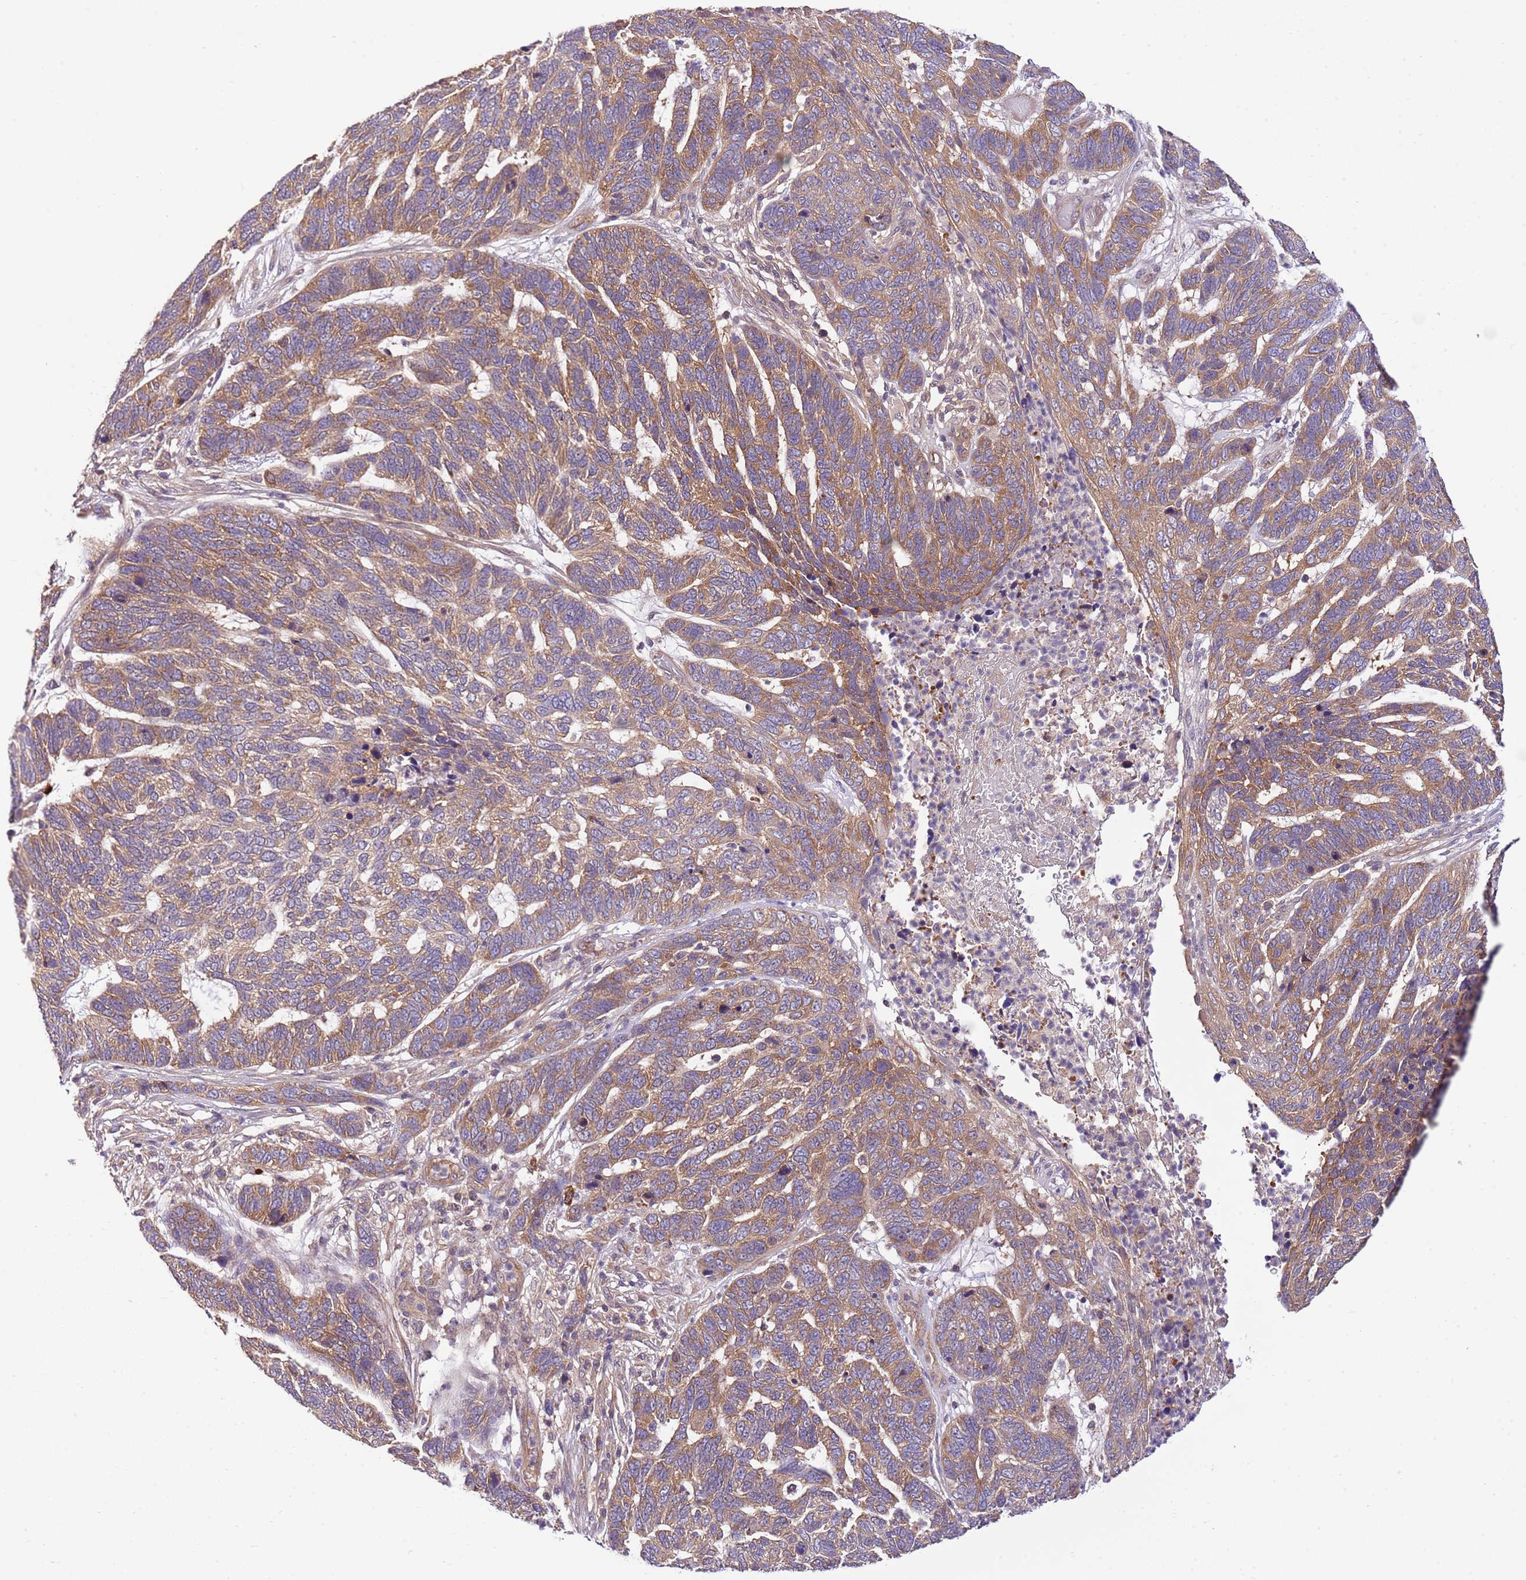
{"staining": {"intensity": "moderate", "quantity": ">75%", "location": "cytoplasmic/membranous"}, "tissue": "skin cancer", "cell_type": "Tumor cells", "image_type": "cancer", "snomed": [{"axis": "morphology", "description": "Basal cell carcinoma"}, {"axis": "topography", "description": "Skin"}], "caption": "Moderate cytoplasmic/membranous positivity for a protein is present in approximately >75% of tumor cells of skin basal cell carcinoma using immunohistochemistry (IHC).", "gene": "DONSON", "patient": {"sex": "female", "age": 65}}